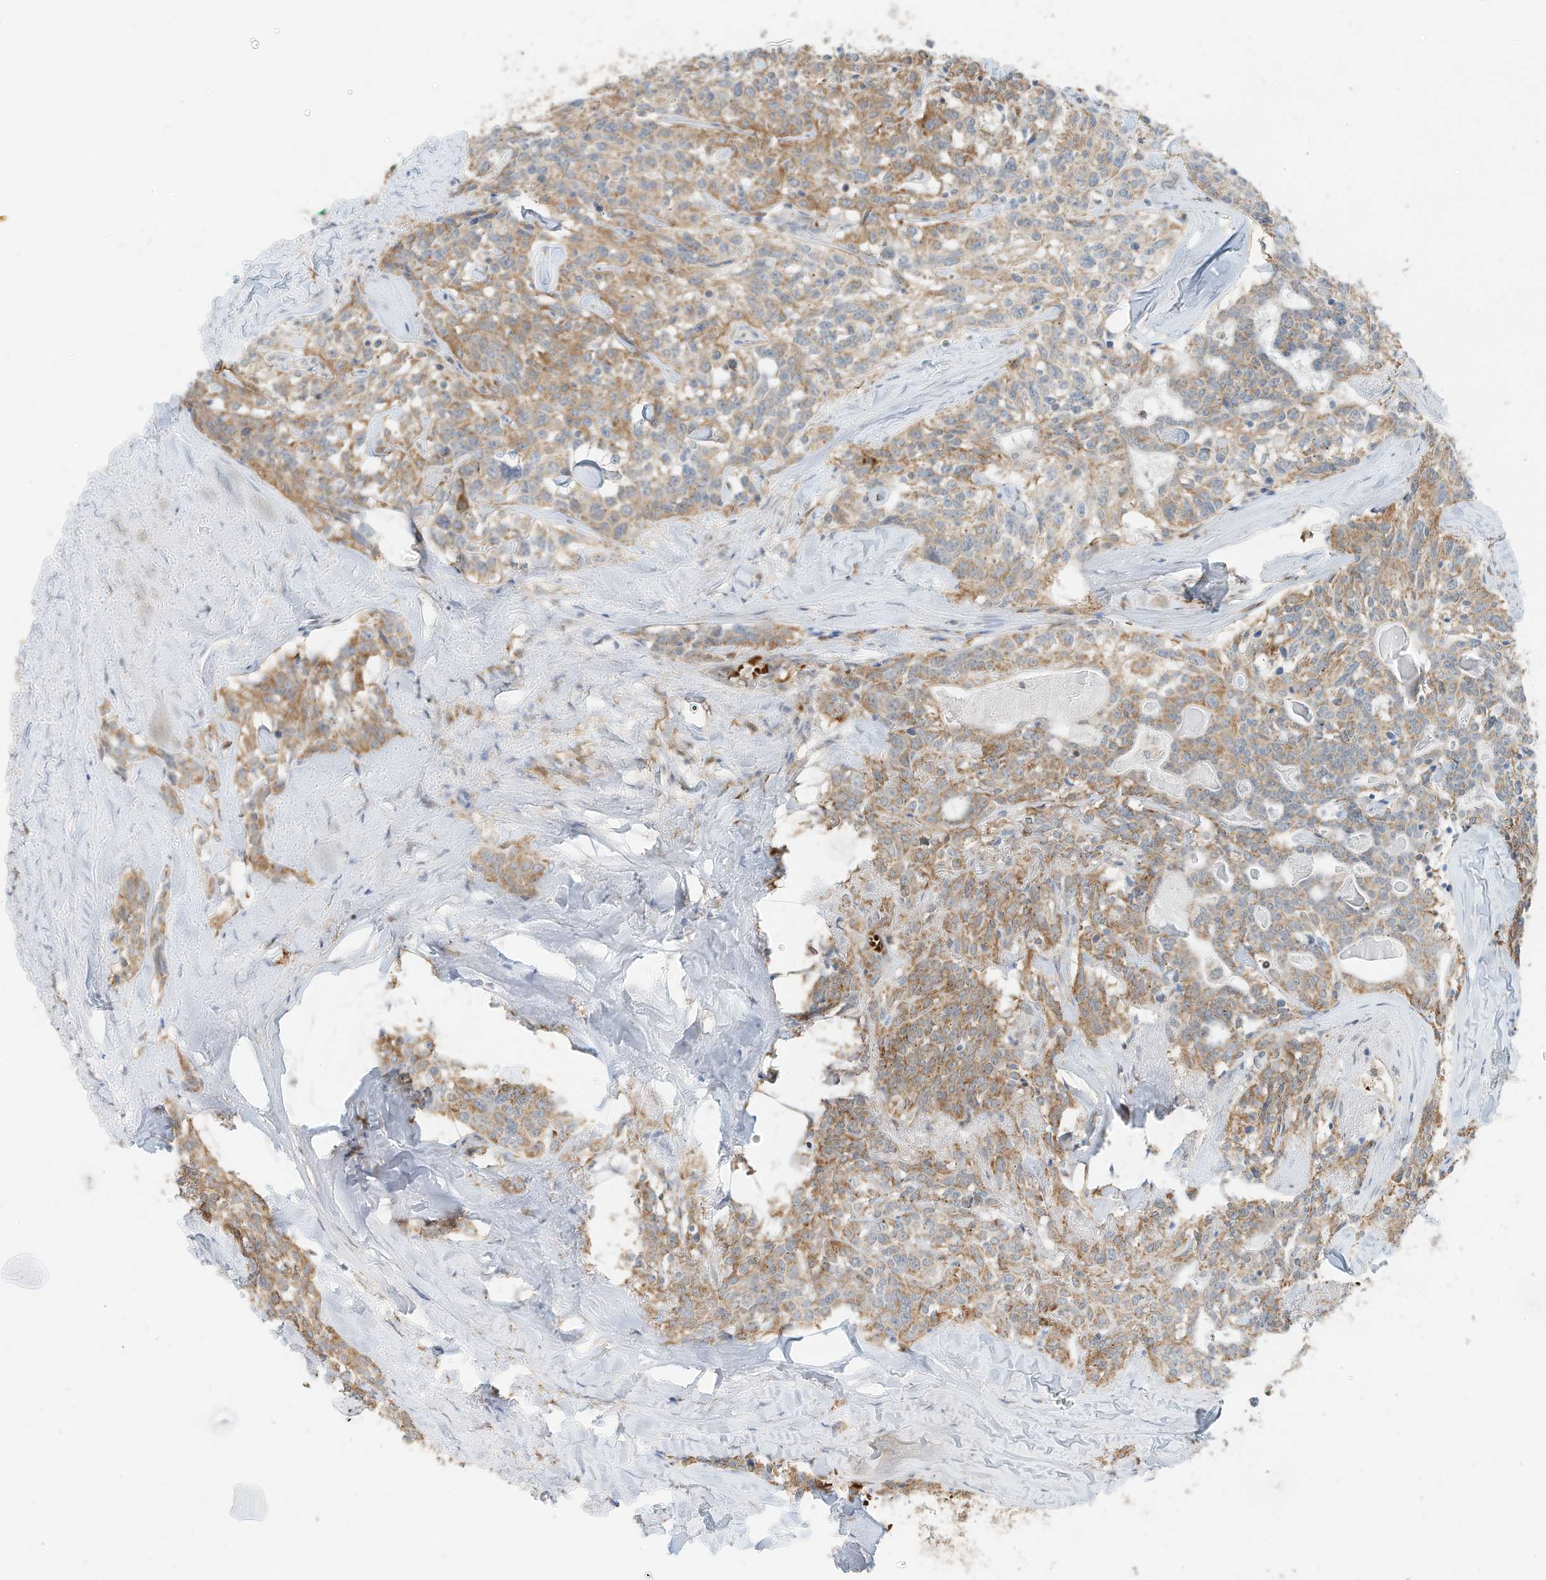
{"staining": {"intensity": "moderate", "quantity": ">75%", "location": "cytoplasmic/membranous"}, "tissue": "carcinoid", "cell_type": "Tumor cells", "image_type": "cancer", "snomed": [{"axis": "morphology", "description": "Carcinoid, malignant, NOS"}, {"axis": "topography", "description": "Lung"}], "caption": "Human malignant carcinoid stained with a protein marker exhibits moderate staining in tumor cells.", "gene": "MTUS2", "patient": {"sex": "female", "age": 46}}